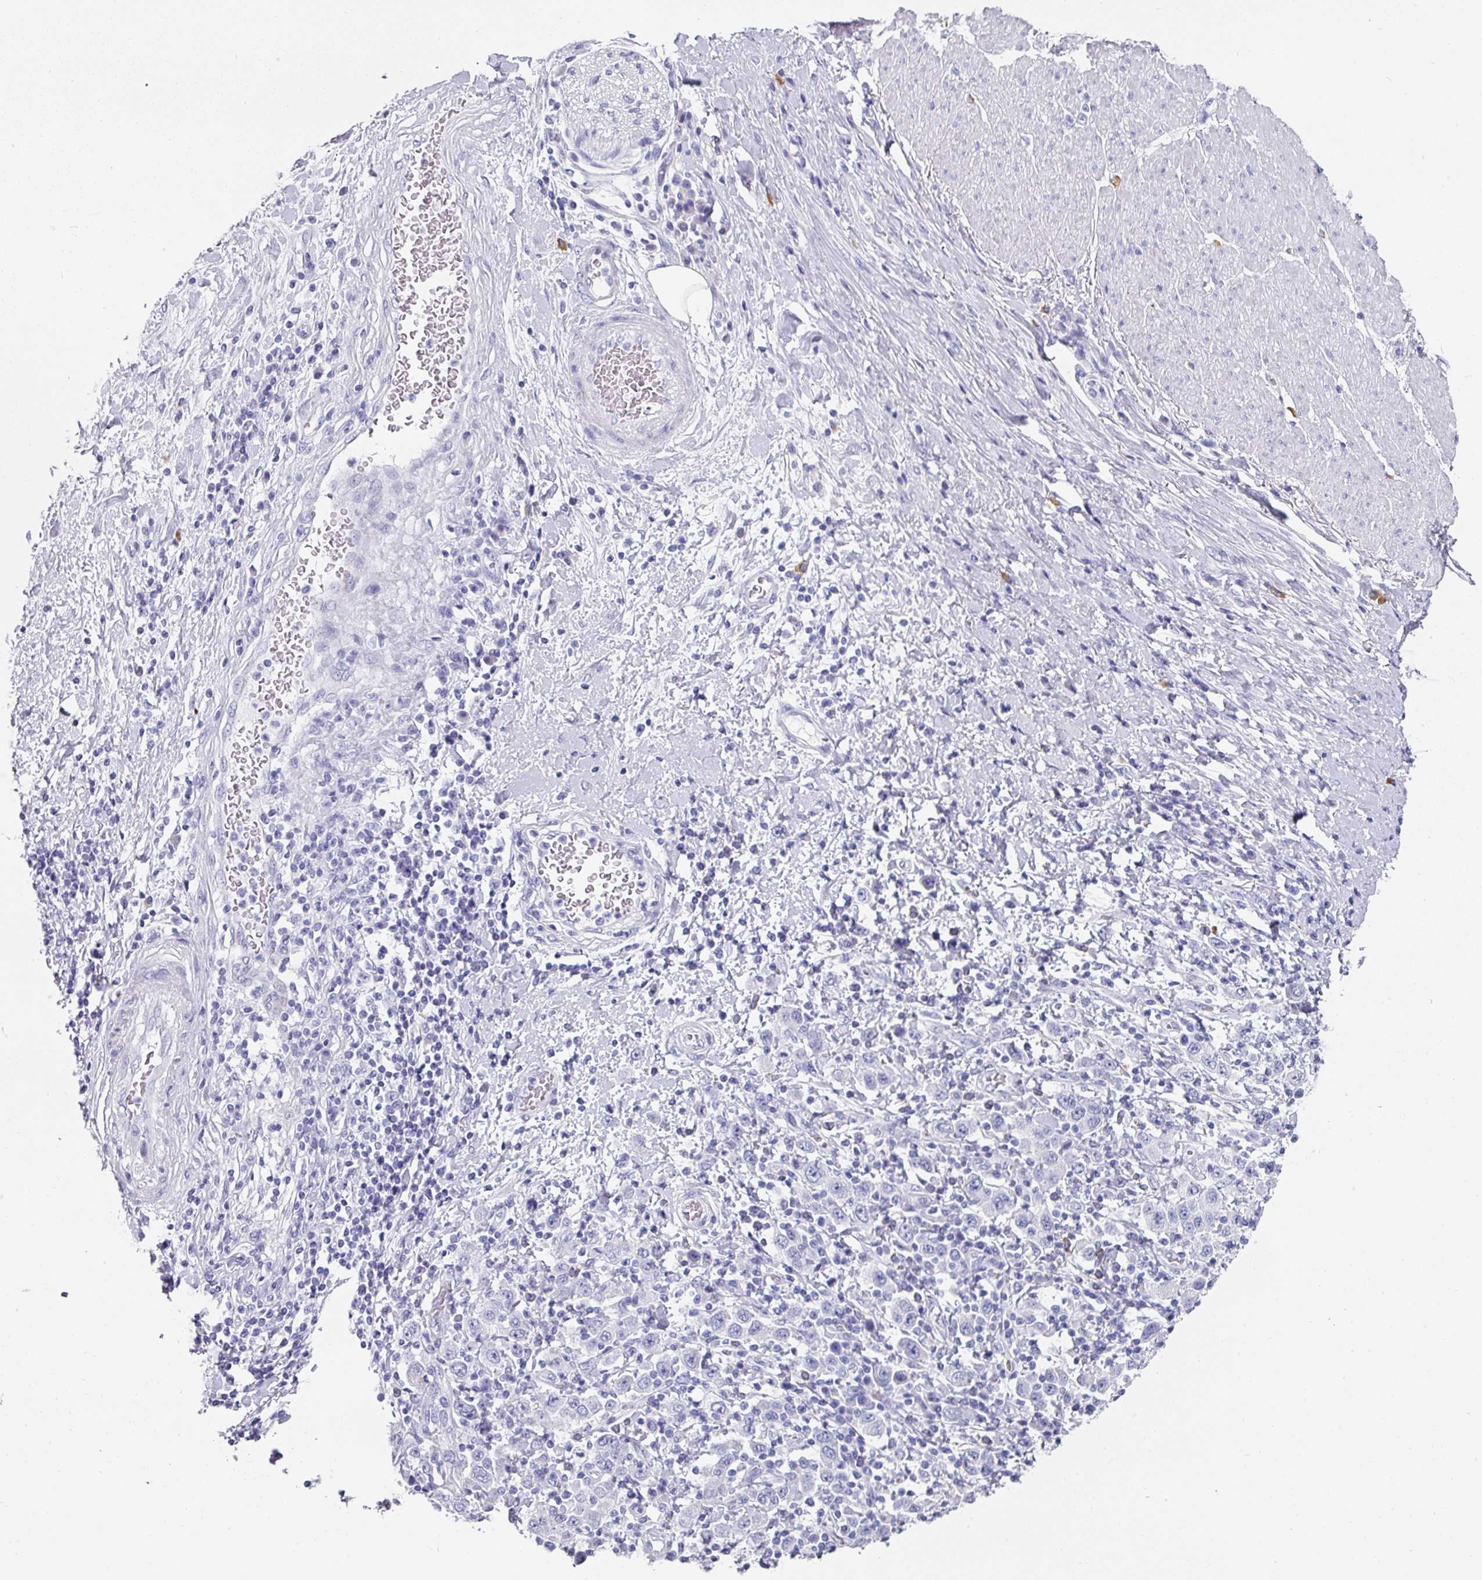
{"staining": {"intensity": "negative", "quantity": "none", "location": "none"}, "tissue": "stomach cancer", "cell_type": "Tumor cells", "image_type": "cancer", "snomed": [{"axis": "morphology", "description": "Normal tissue, NOS"}, {"axis": "morphology", "description": "Adenocarcinoma, NOS"}, {"axis": "topography", "description": "Stomach, upper"}, {"axis": "topography", "description": "Stomach"}], "caption": "Adenocarcinoma (stomach) was stained to show a protein in brown. There is no significant positivity in tumor cells.", "gene": "SETBP1", "patient": {"sex": "male", "age": 59}}